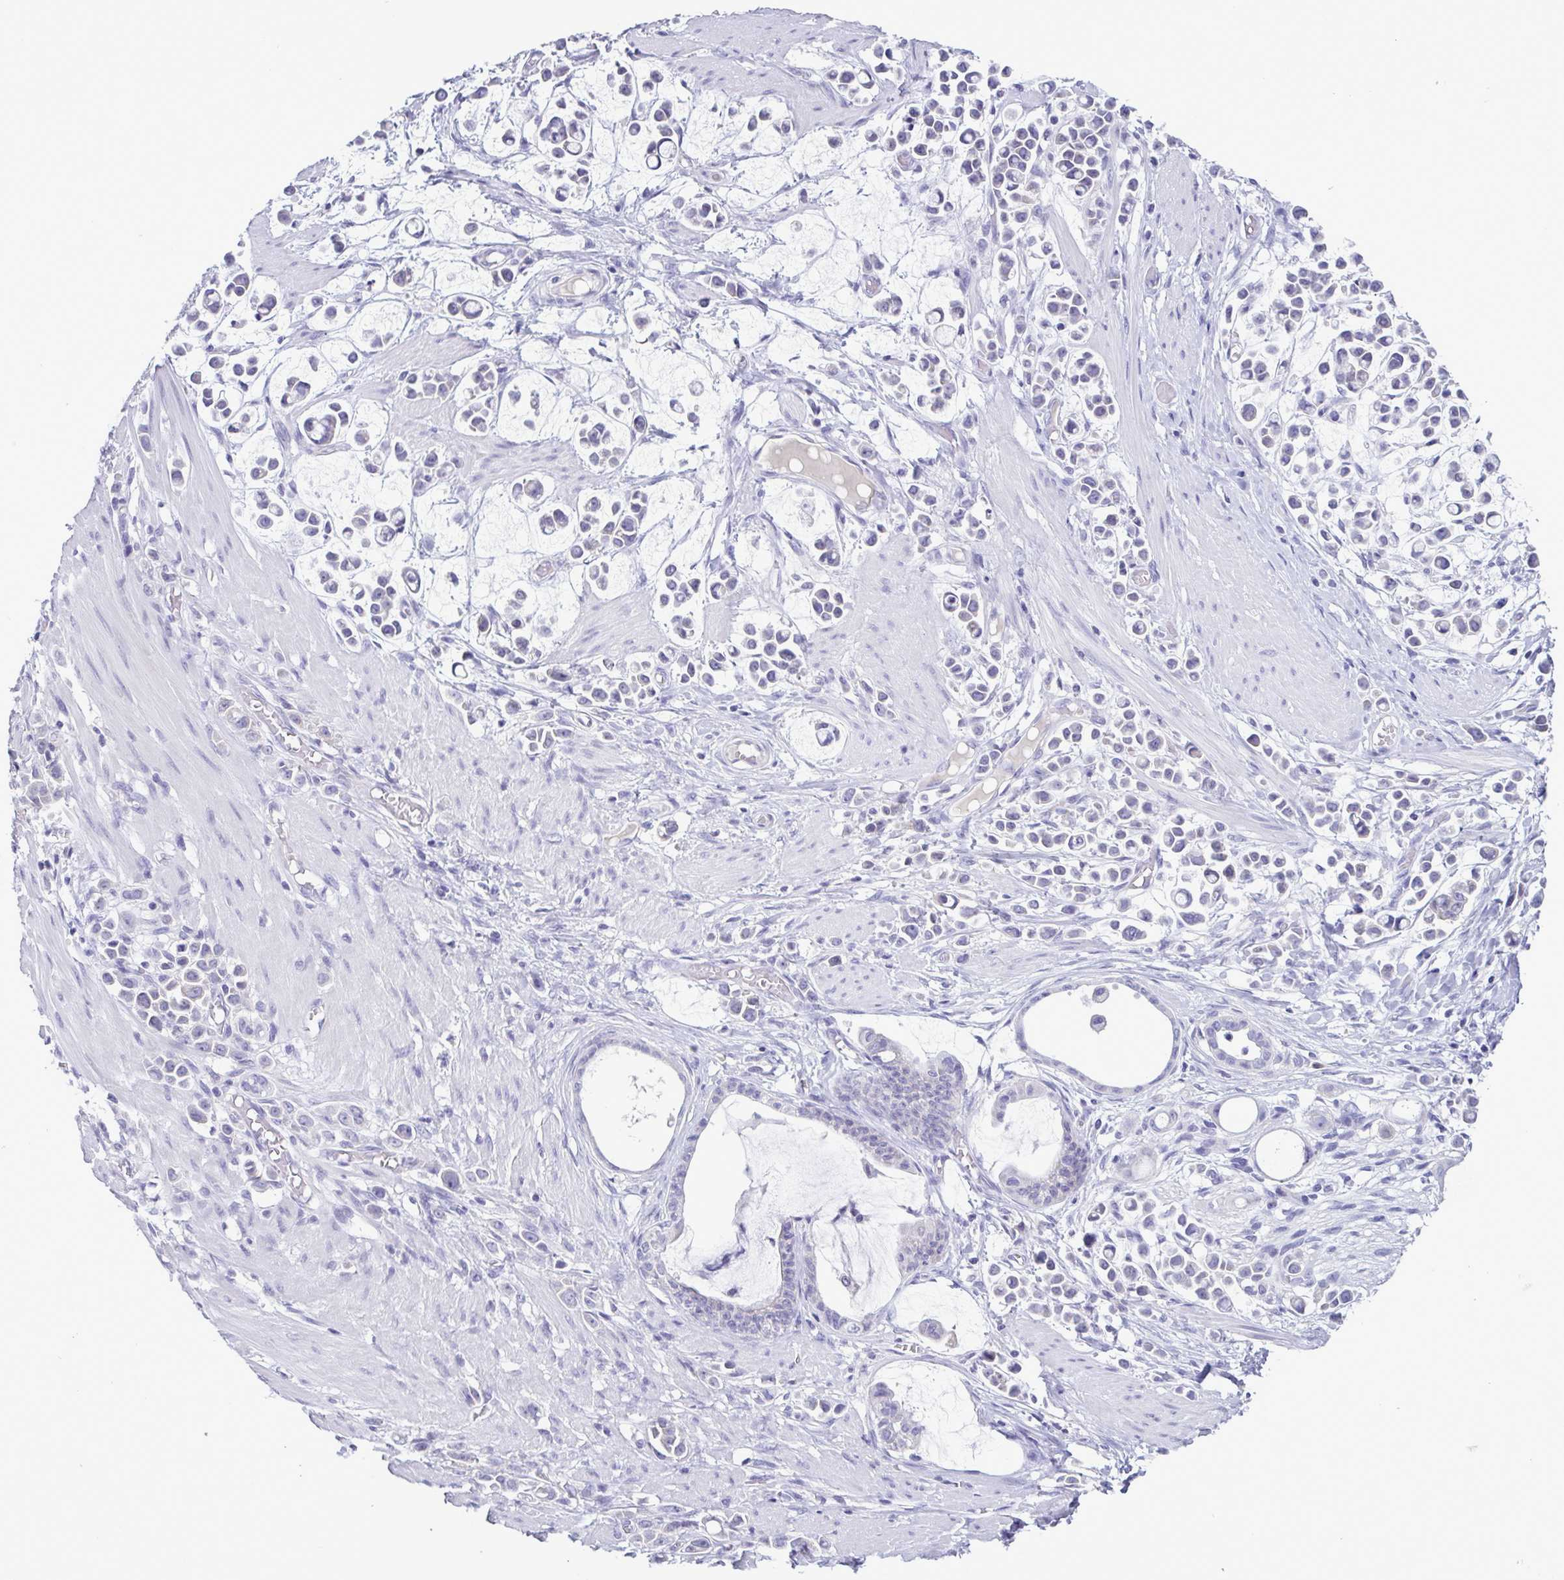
{"staining": {"intensity": "negative", "quantity": "none", "location": "none"}, "tissue": "stomach cancer", "cell_type": "Tumor cells", "image_type": "cancer", "snomed": [{"axis": "morphology", "description": "Adenocarcinoma, NOS"}, {"axis": "topography", "description": "Stomach"}], "caption": "IHC of stomach adenocarcinoma reveals no expression in tumor cells.", "gene": "INAFM1", "patient": {"sex": "male", "age": 82}}